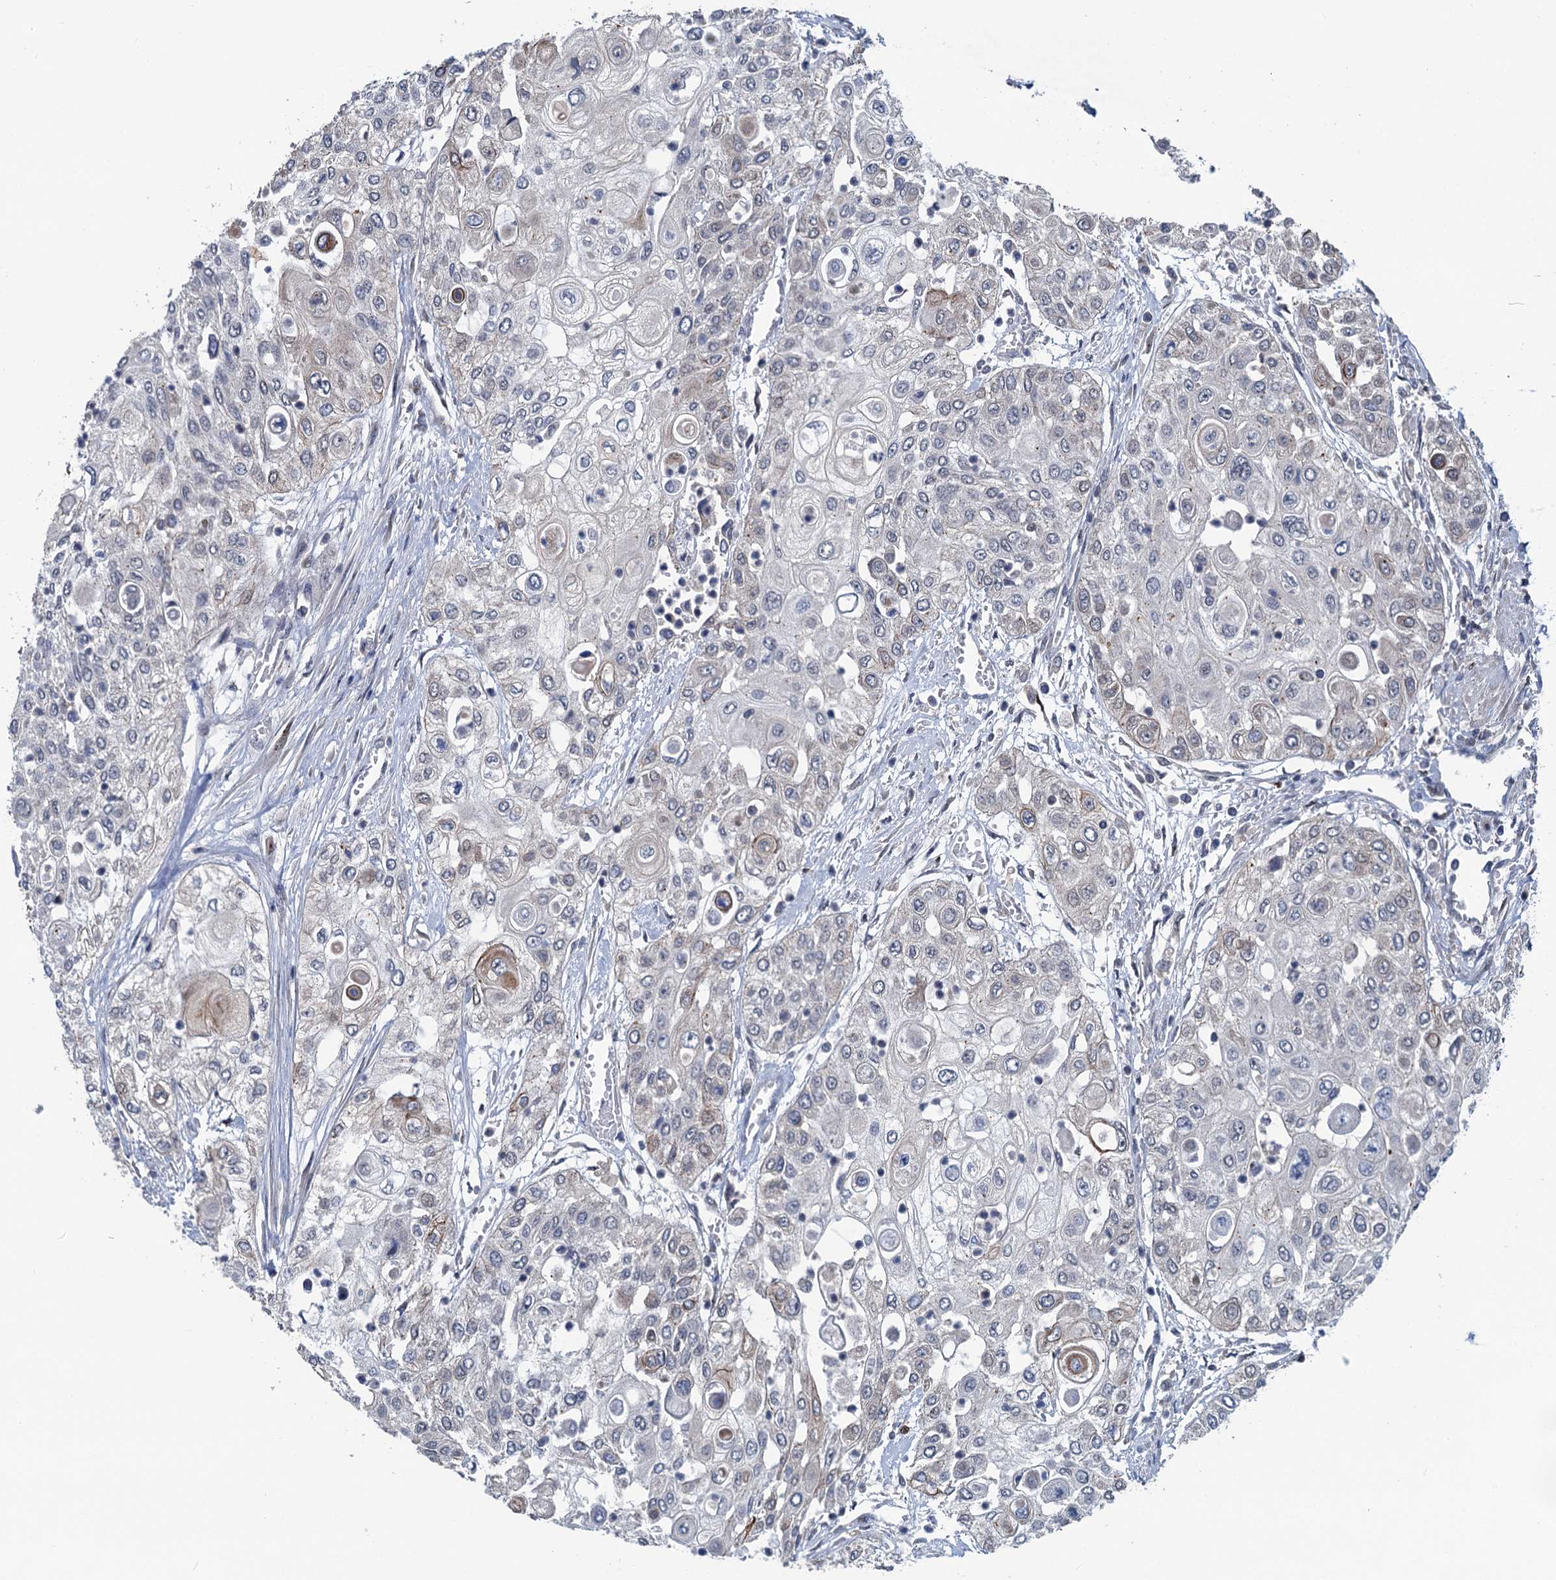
{"staining": {"intensity": "moderate", "quantity": "<25%", "location": "cytoplasmic/membranous"}, "tissue": "urothelial cancer", "cell_type": "Tumor cells", "image_type": "cancer", "snomed": [{"axis": "morphology", "description": "Urothelial carcinoma, High grade"}, {"axis": "topography", "description": "Urinary bladder"}], "caption": "A low amount of moderate cytoplasmic/membranous expression is present in about <25% of tumor cells in urothelial cancer tissue.", "gene": "RASSF4", "patient": {"sex": "female", "age": 79}}